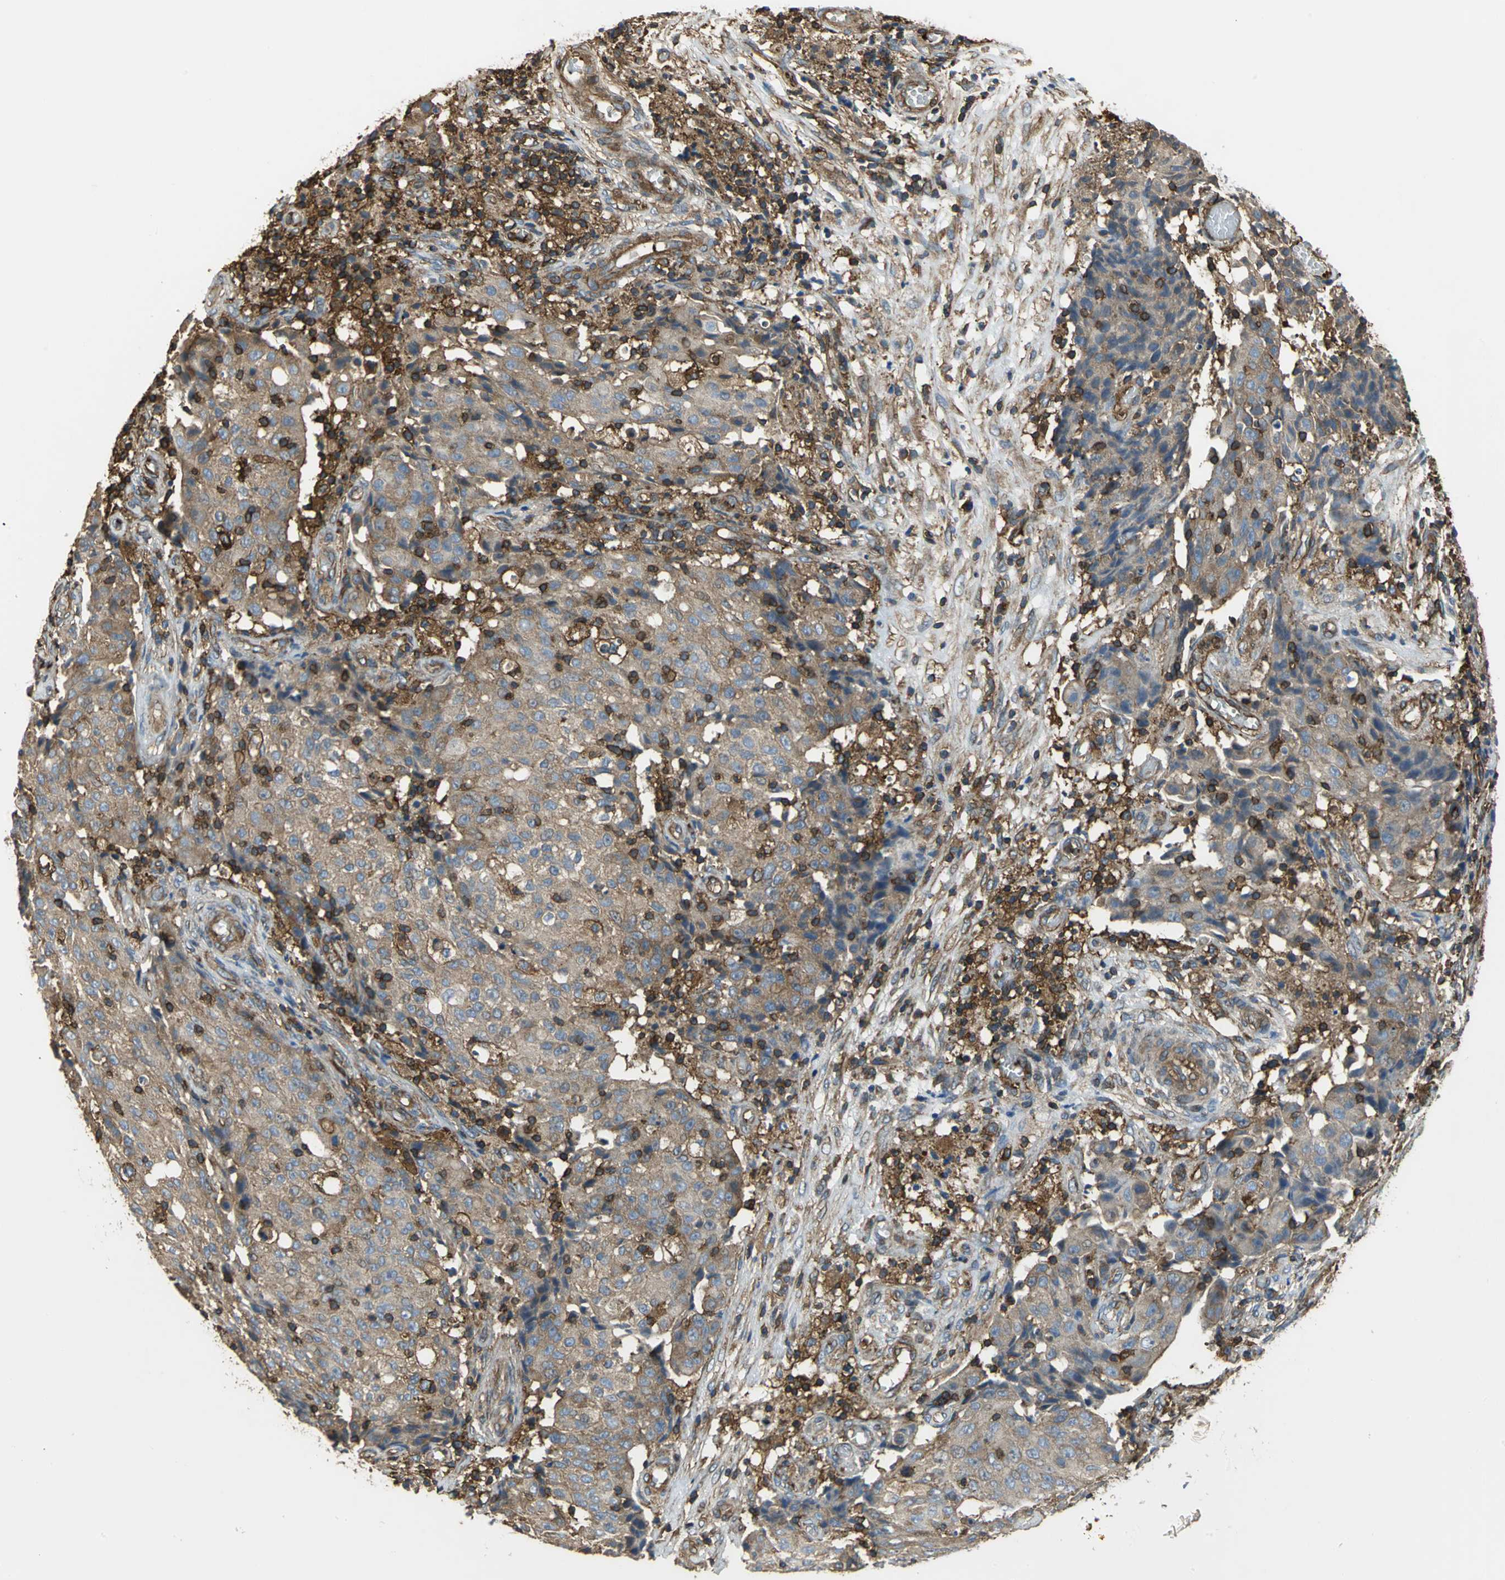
{"staining": {"intensity": "strong", "quantity": ">75%", "location": "cytoplasmic/membranous"}, "tissue": "ovarian cancer", "cell_type": "Tumor cells", "image_type": "cancer", "snomed": [{"axis": "morphology", "description": "Carcinoma, endometroid"}, {"axis": "topography", "description": "Ovary"}], "caption": "Tumor cells display high levels of strong cytoplasmic/membranous expression in approximately >75% of cells in ovarian cancer. Nuclei are stained in blue.", "gene": "TLN1", "patient": {"sex": "female", "age": 42}}